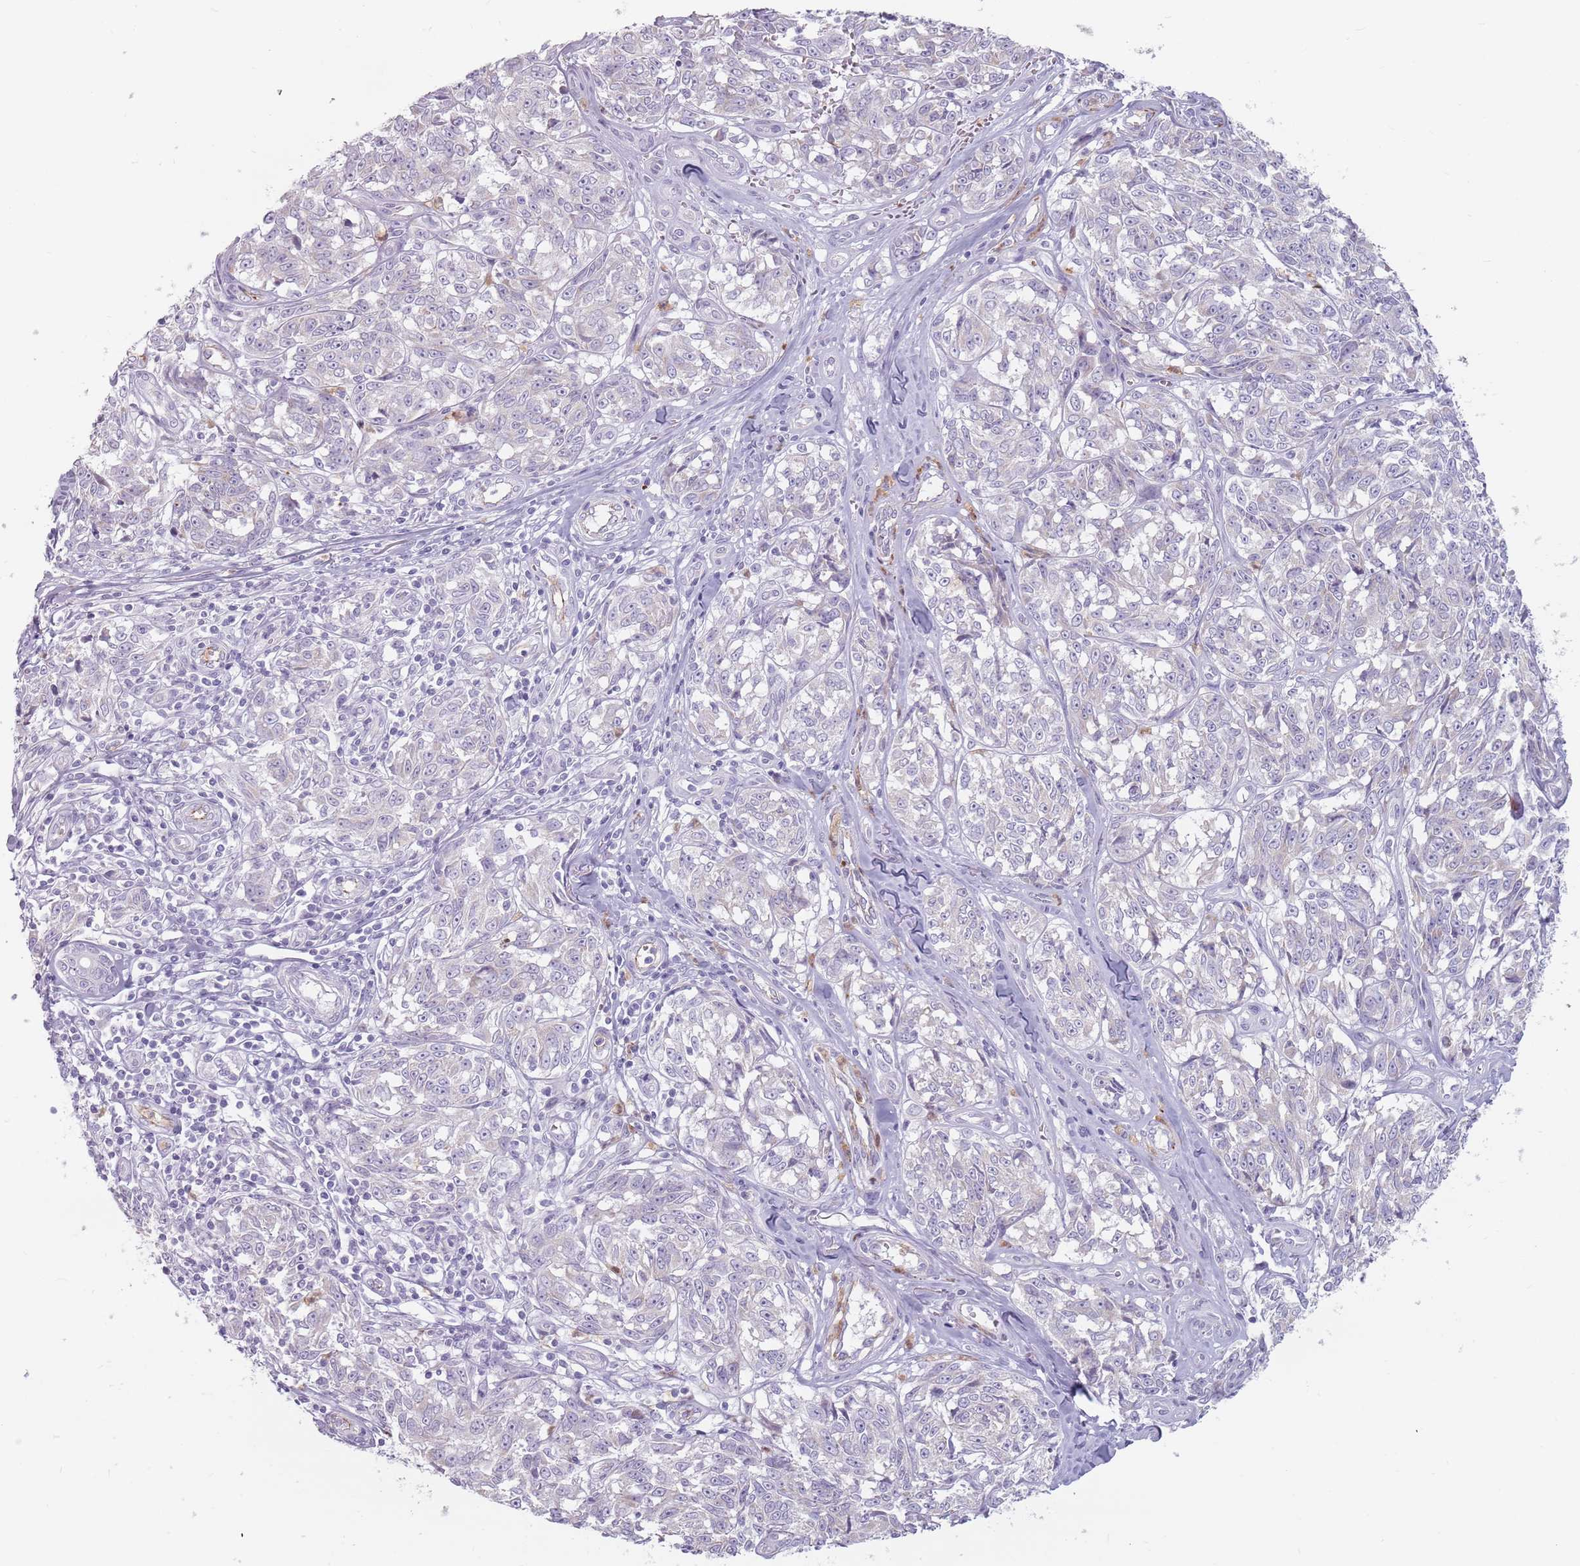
{"staining": {"intensity": "negative", "quantity": "none", "location": "none"}, "tissue": "melanoma", "cell_type": "Tumor cells", "image_type": "cancer", "snomed": [{"axis": "morphology", "description": "Normal tissue, NOS"}, {"axis": "morphology", "description": "Malignant melanoma, NOS"}, {"axis": "topography", "description": "Skin"}], "caption": "Melanoma stained for a protein using immunohistochemistry (IHC) exhibits no positivity tumor cells.", "gene": "ZNF584", "patient": {"sex": "female", "age": 64}}